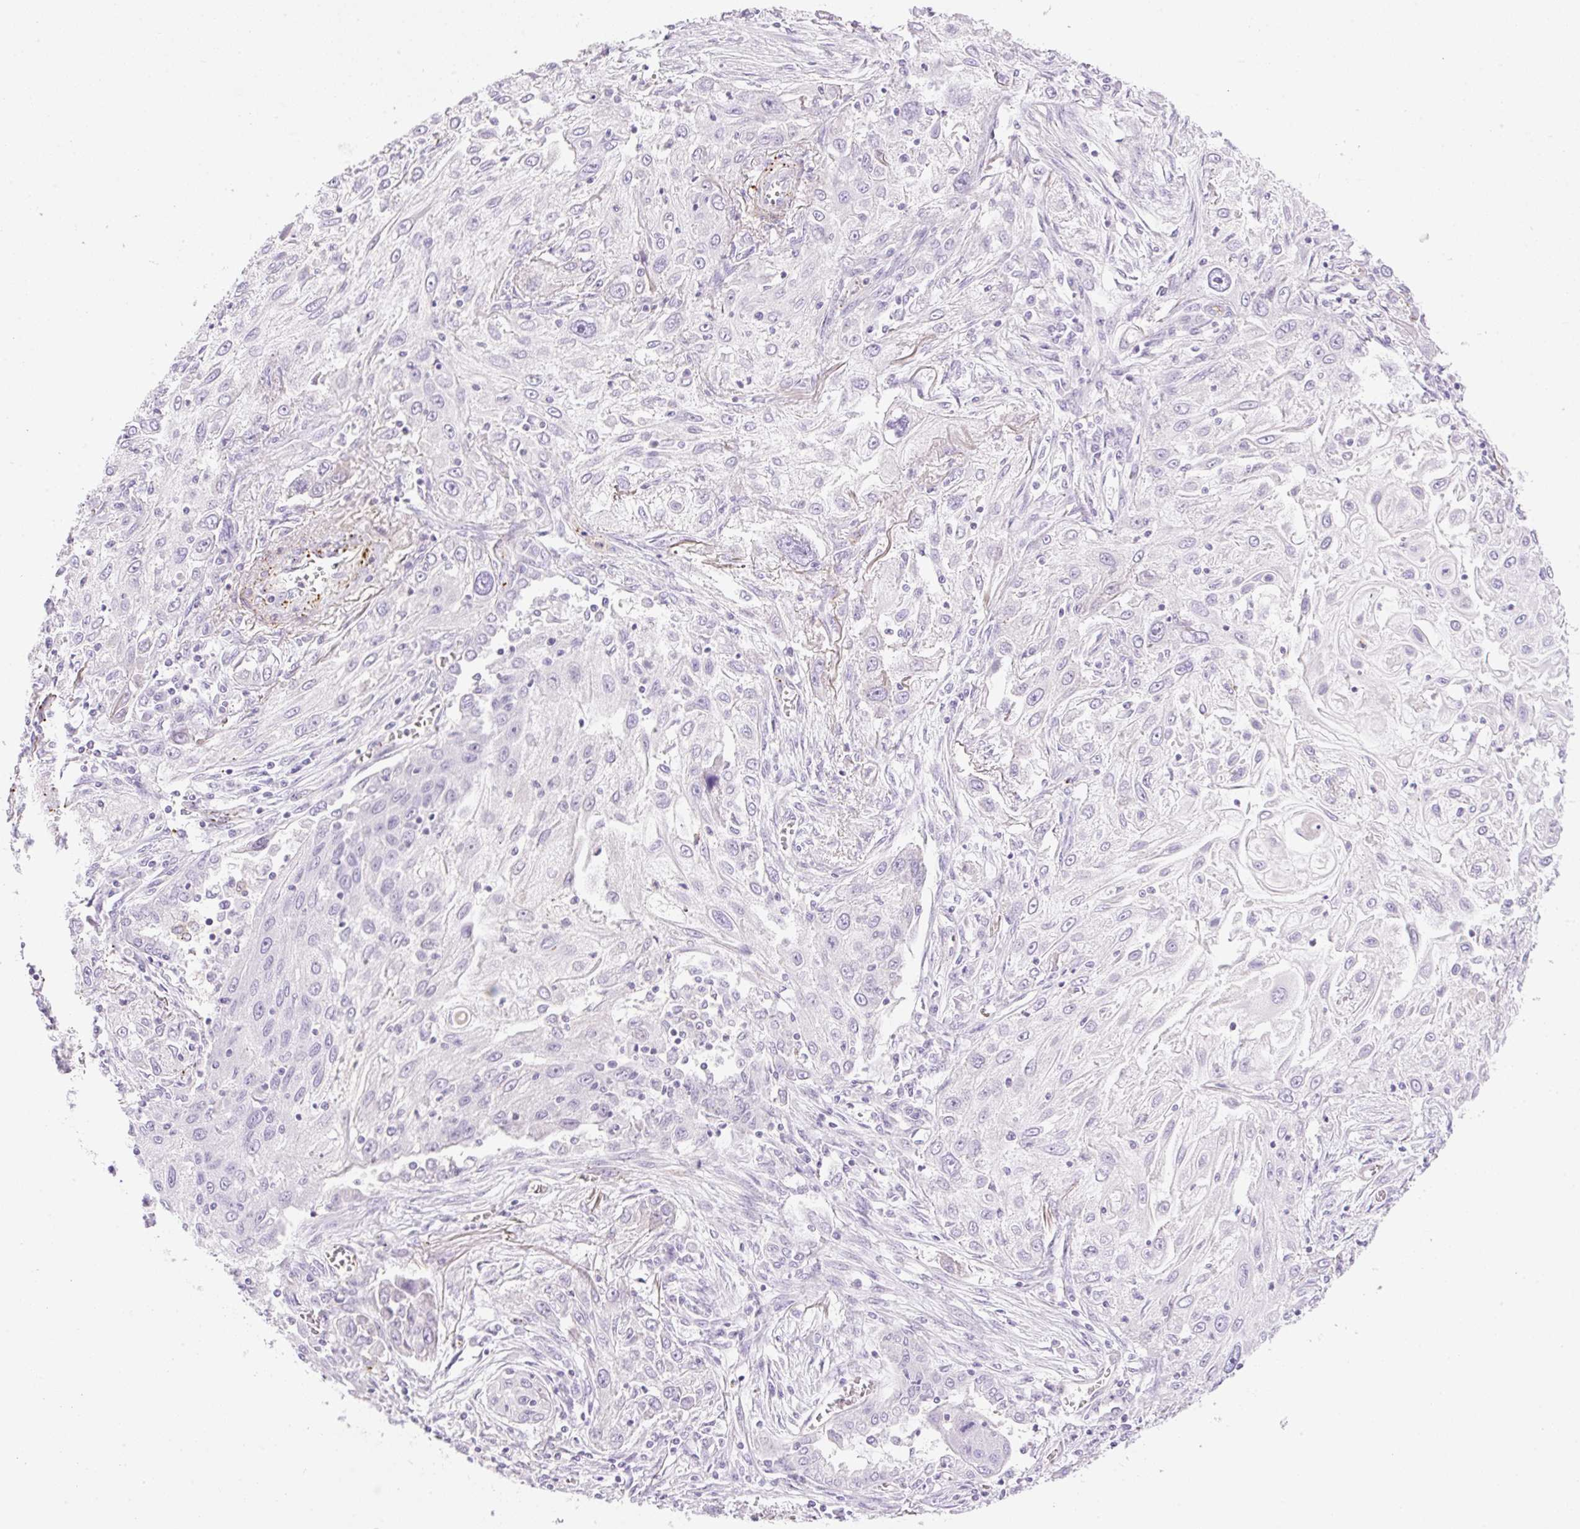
{"staining": {"intensity": "negative", "quantity": "none", "location": "none"}, "tissue": "lung cancer", "cell_type": "Tumor cells", "image_type": "cancer", "snomed": [{"axis": "morphology", "description": "Squamous cell carcinoma, NOS"}, {"axis": "topography", "description": "Lung"}], "caption": "Tumor cells are negative for brown protein staining in lung squamous cell carcinoma.", "gene": "EHD3", "patient": {"sex": "female", "age": 69}}